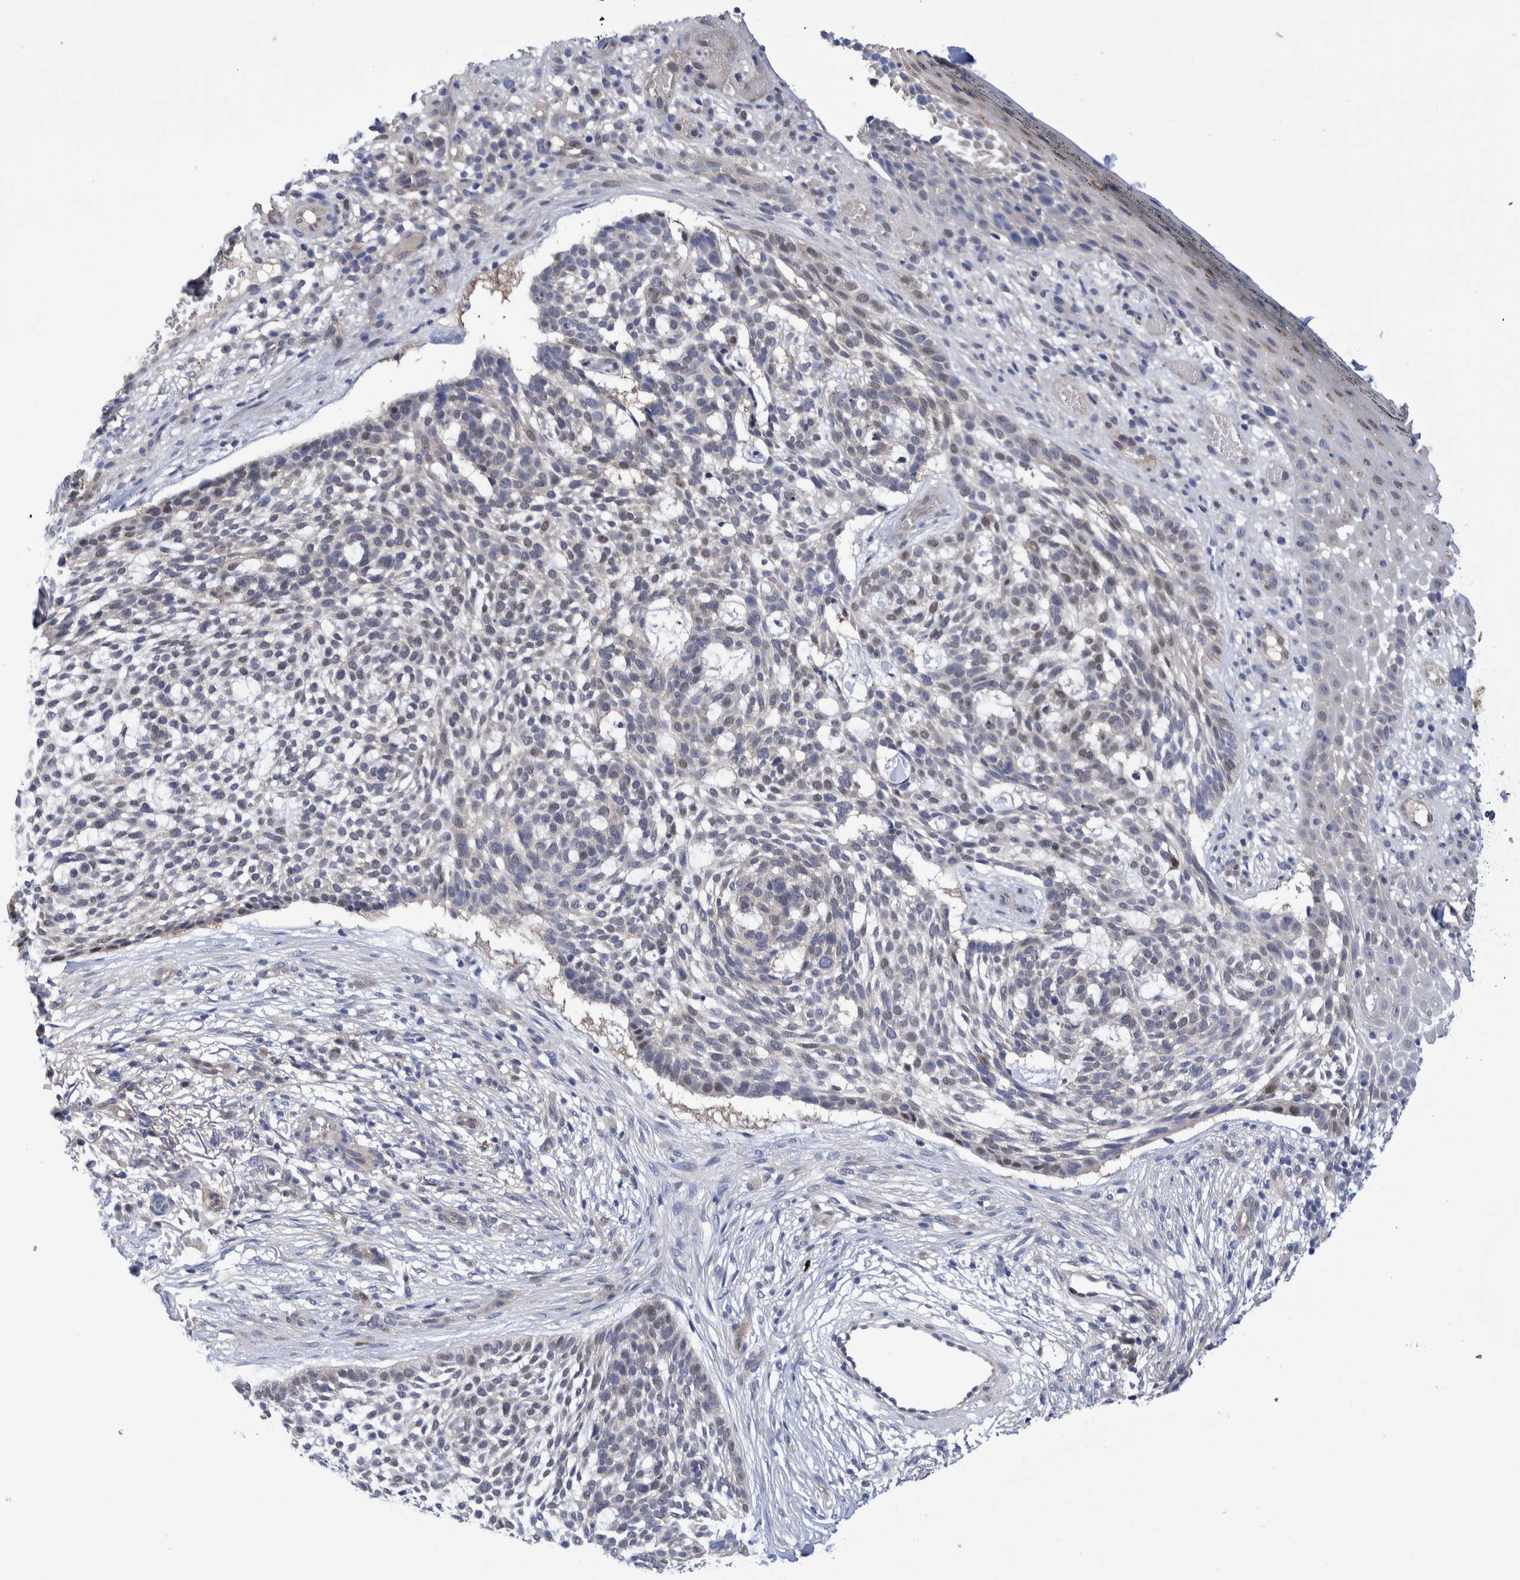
{"staining": {"intensity": "weak", "quantity": "<25%", "location": "nuclear"}, "tissue": "skin cancer", "cell_type": "Tumor cells", "image_type": "cancer", "snomed": [{"axis": "morphology", "description": "Basal cell carcinoma"}, {"axis": "topography", "description": "Skin"}], "caption": "The histopathology image displays no staining of tumor cells in basal cell carcinoma (skin). (Brightfield microscopy of DAB IHC at high magnification).", "gene": "PFAS", "patient": {"sex": "female", "age": 64}}